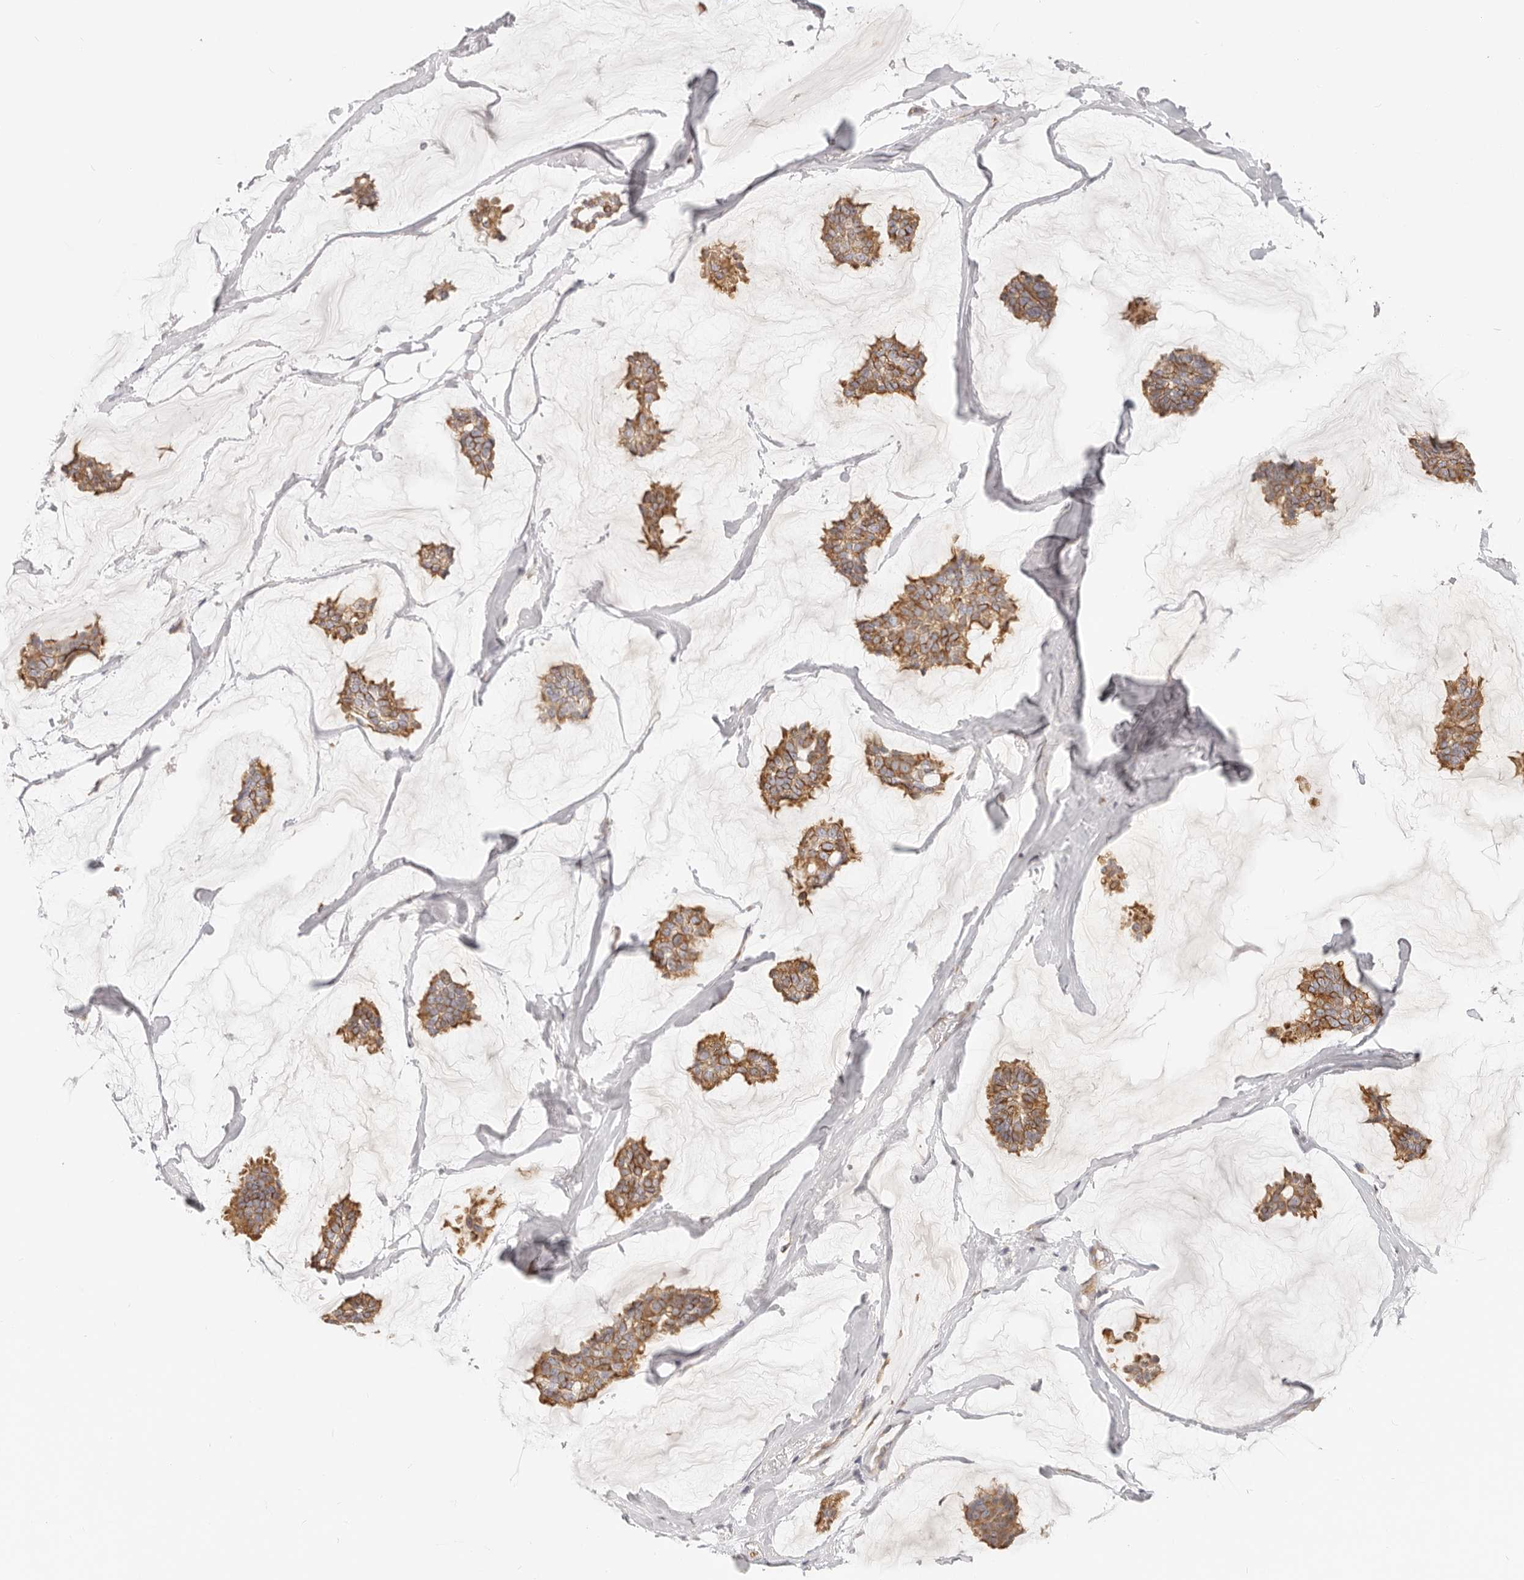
{"staining": {"intensity": "moderate", "quantity": ">75%", "location": "cytoplasmic/membranous"}, "tissue": "breast cancer", "cell_type": "Tumor cells", "image_type": "cancer", "snomed": [{"axis": "morphology", "description": "Duct carcinoma"}, {"axis": "topography", "description": "Breast"}], "caption": "The photomicrograph shows staining of breast cancer, revealing moderate cytoplasmic/membranous protein expression (brown color) within tumor cells.", "gene": "DTNBP1", "patient": {"sex": "female", "age": 93}}